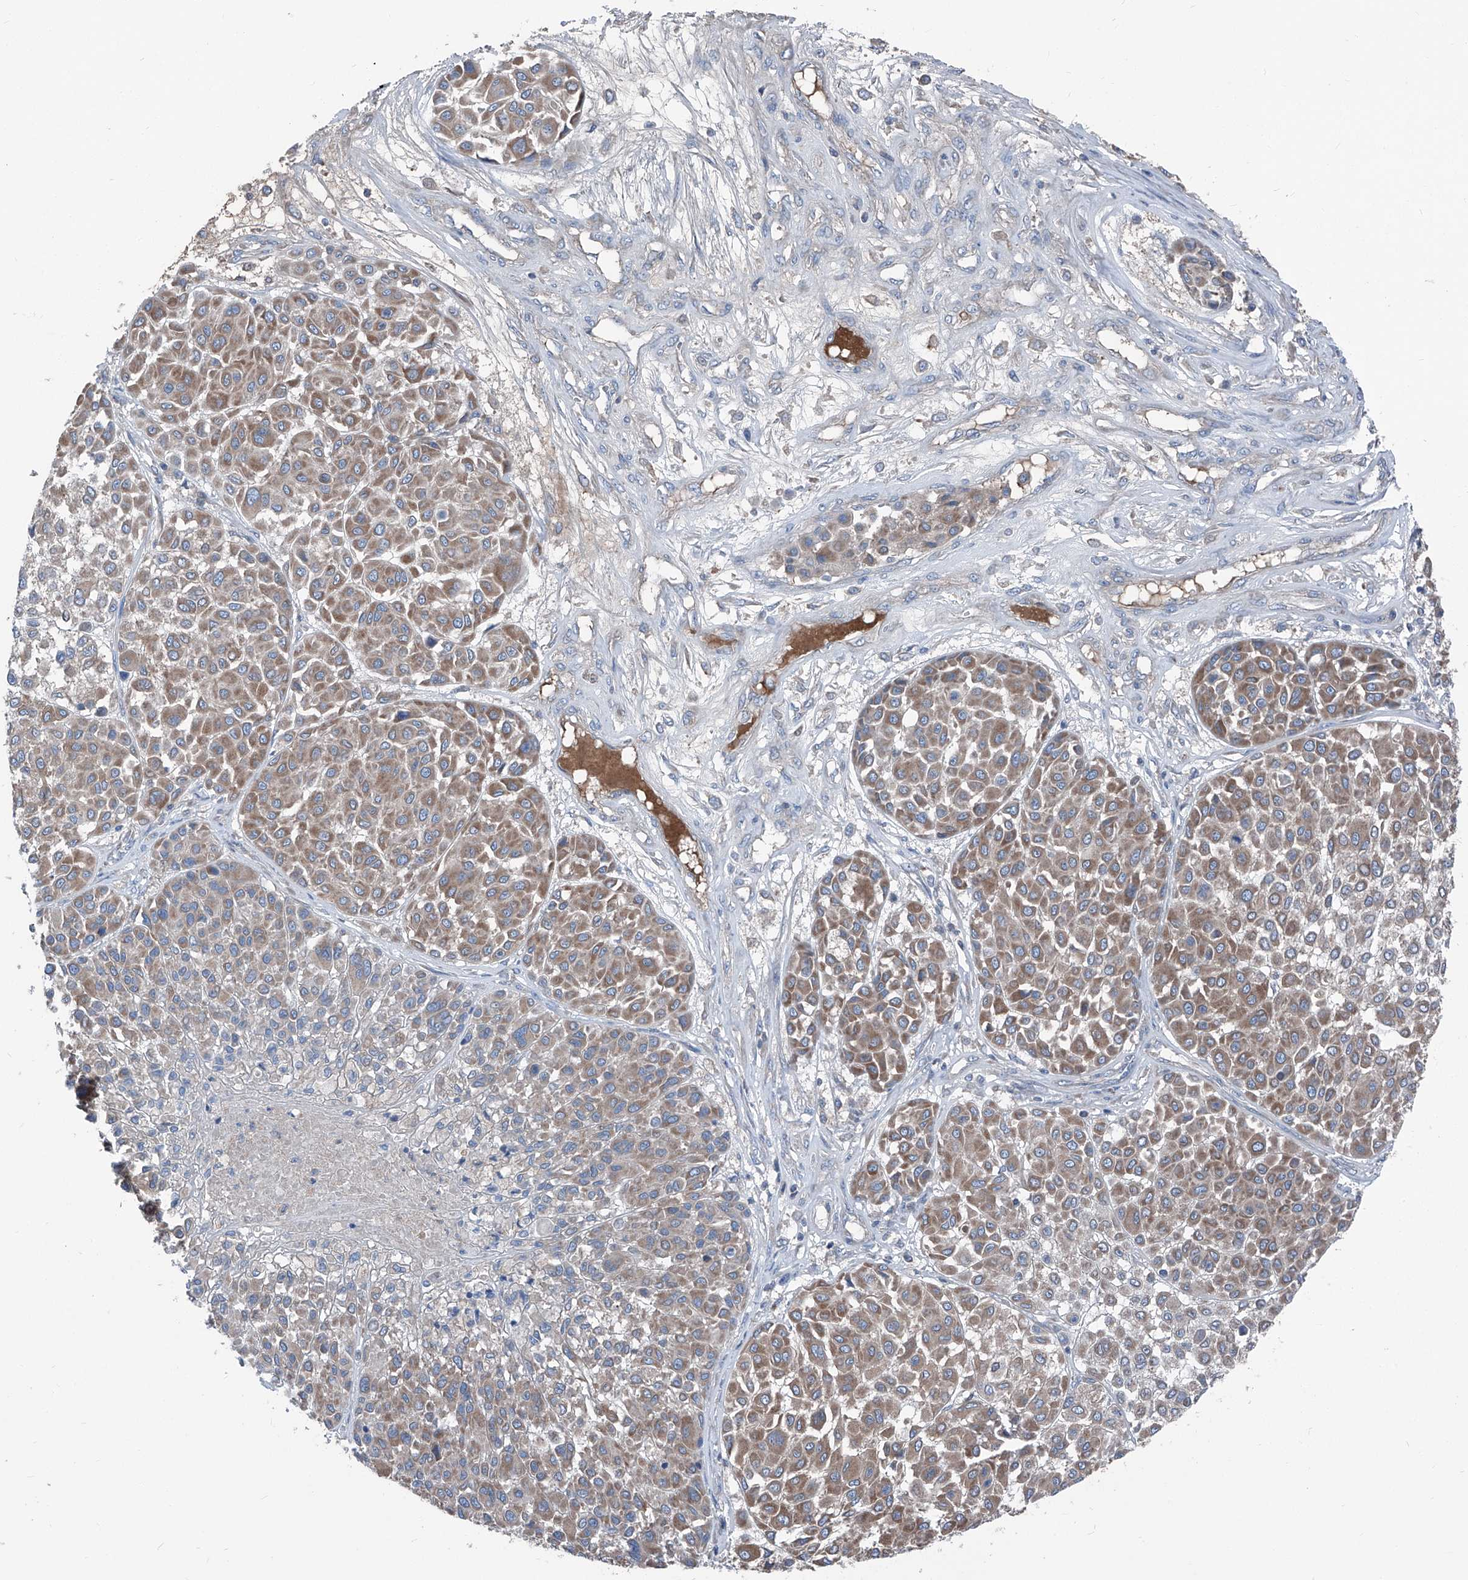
{"staining": {"intensity": "moderate", "quantity": "25%-75%", "location": "cytoplasmic/membranous"}, "tissue": "melanoma", "cell_type": "Tumor cells", "image_type": "cancer", "snomed": [{"axis": "morphology", "description": "Malignant melanoma, Metastatic site"}, {"axis": "topography", "description": "Soft tissue"}], "caption": "This micrograph displays IHC staining of melanoma, with medium moderate cytoplasmic/membranous positivity in about 25%-75% of tumor cells.", "gene": "GPAT3", "patient": {"sex": "male", "age": 41}}